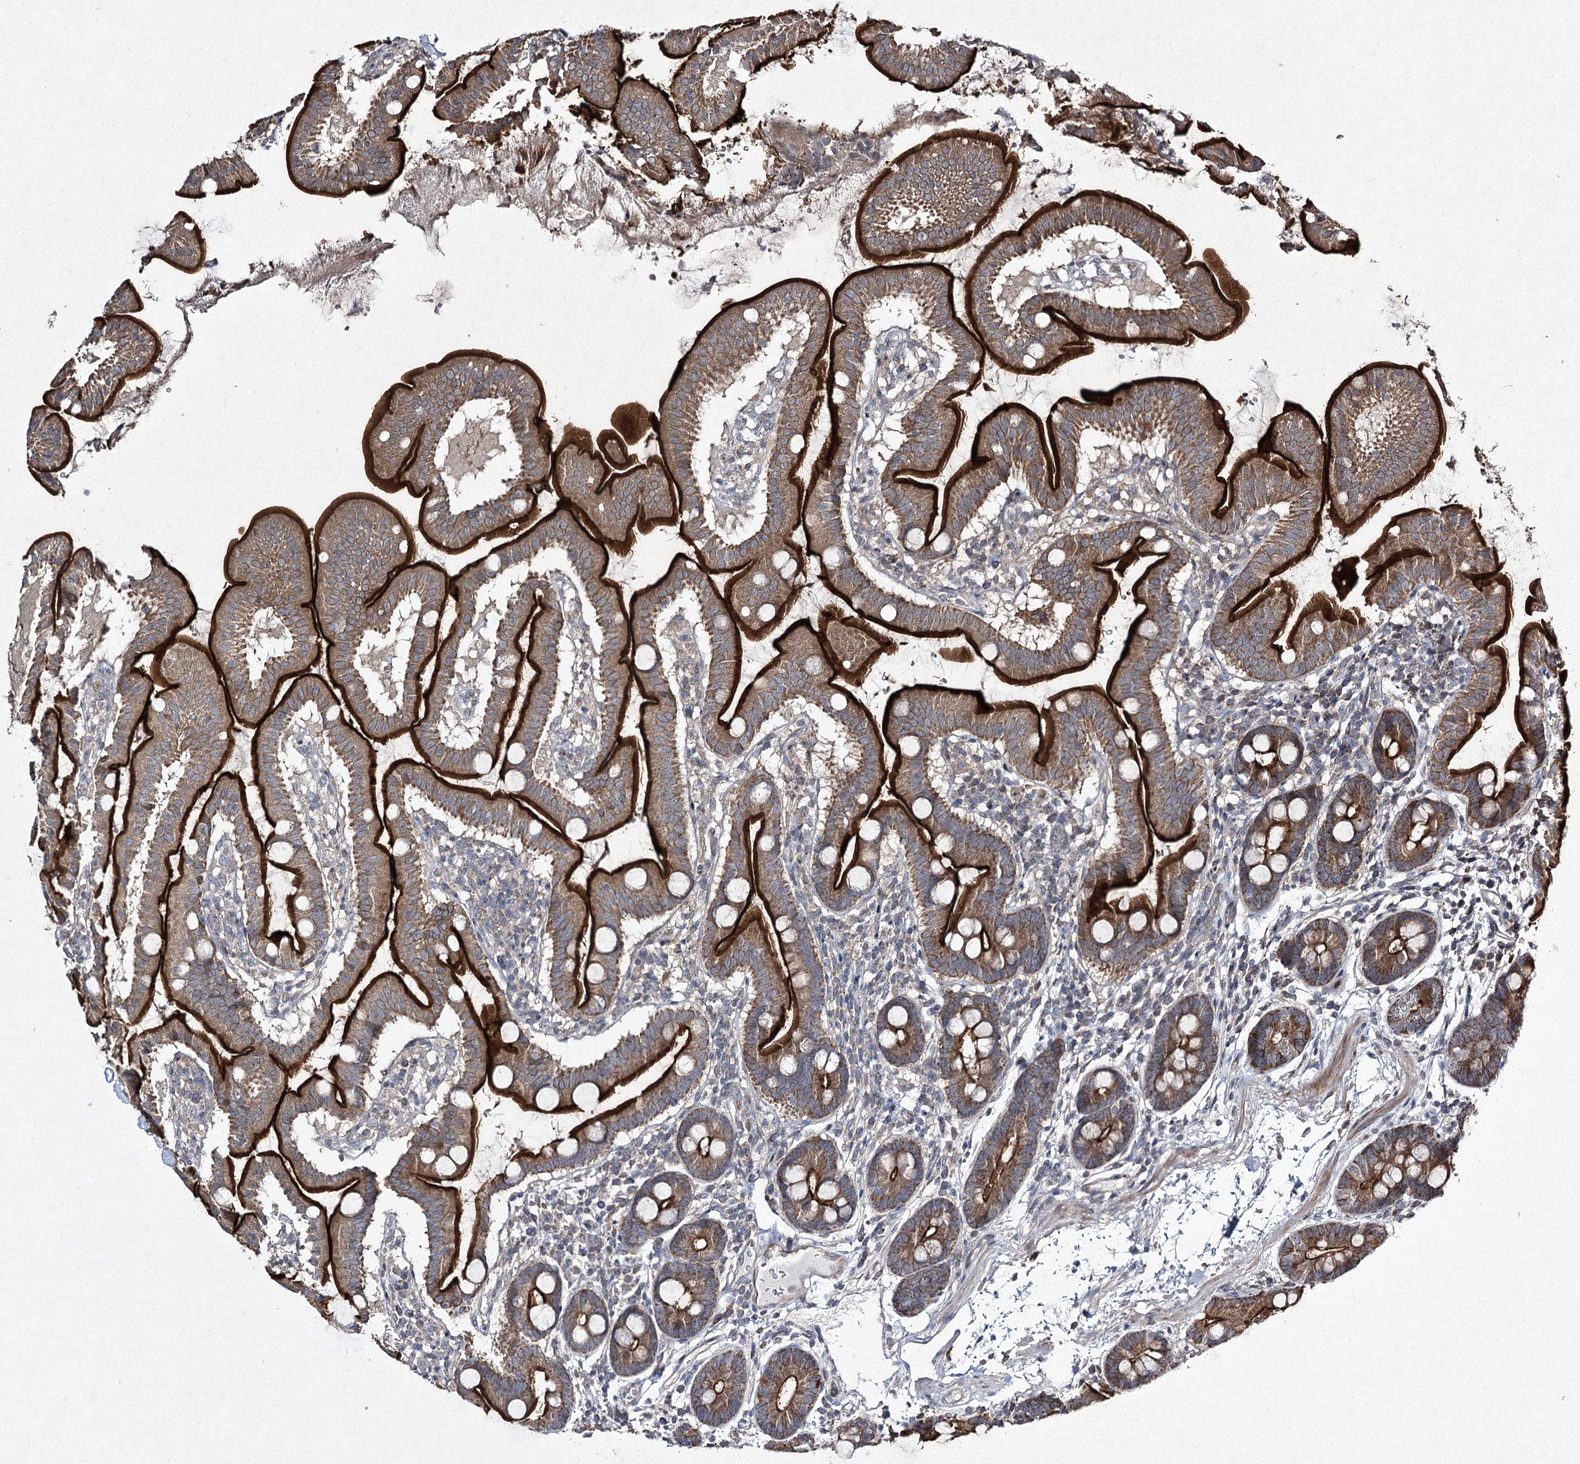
{"staining": {"intensity": "strong", "quantity": ">75%", "location": "cytoplasmic/membranous"}, "tissue": "duodenum", "cell_type": "Glandular cells", "image_type": "normal", "snomed": [{"axis": "morphology", "description": "Normal tissue, NOS"}, {"axis": "morphology", "description": "Adenocarcinoma, NOS"}, {"axis": "topography", "description": "Pancreas"}, {"axis": "topography", "description": "Duodenum"}], "caption": "A high amount of strong cytoplasmic/membranous staining is seen in about >75% of glandular cells in normal duodenum. The staining was performed using DAB to visualize the protein expression in brown, while the nuclei were stained in blue with hematoxylin (Magnification: 20x).", "gene": "FANCL", "patient": {"sex": "male", "age": 50}}